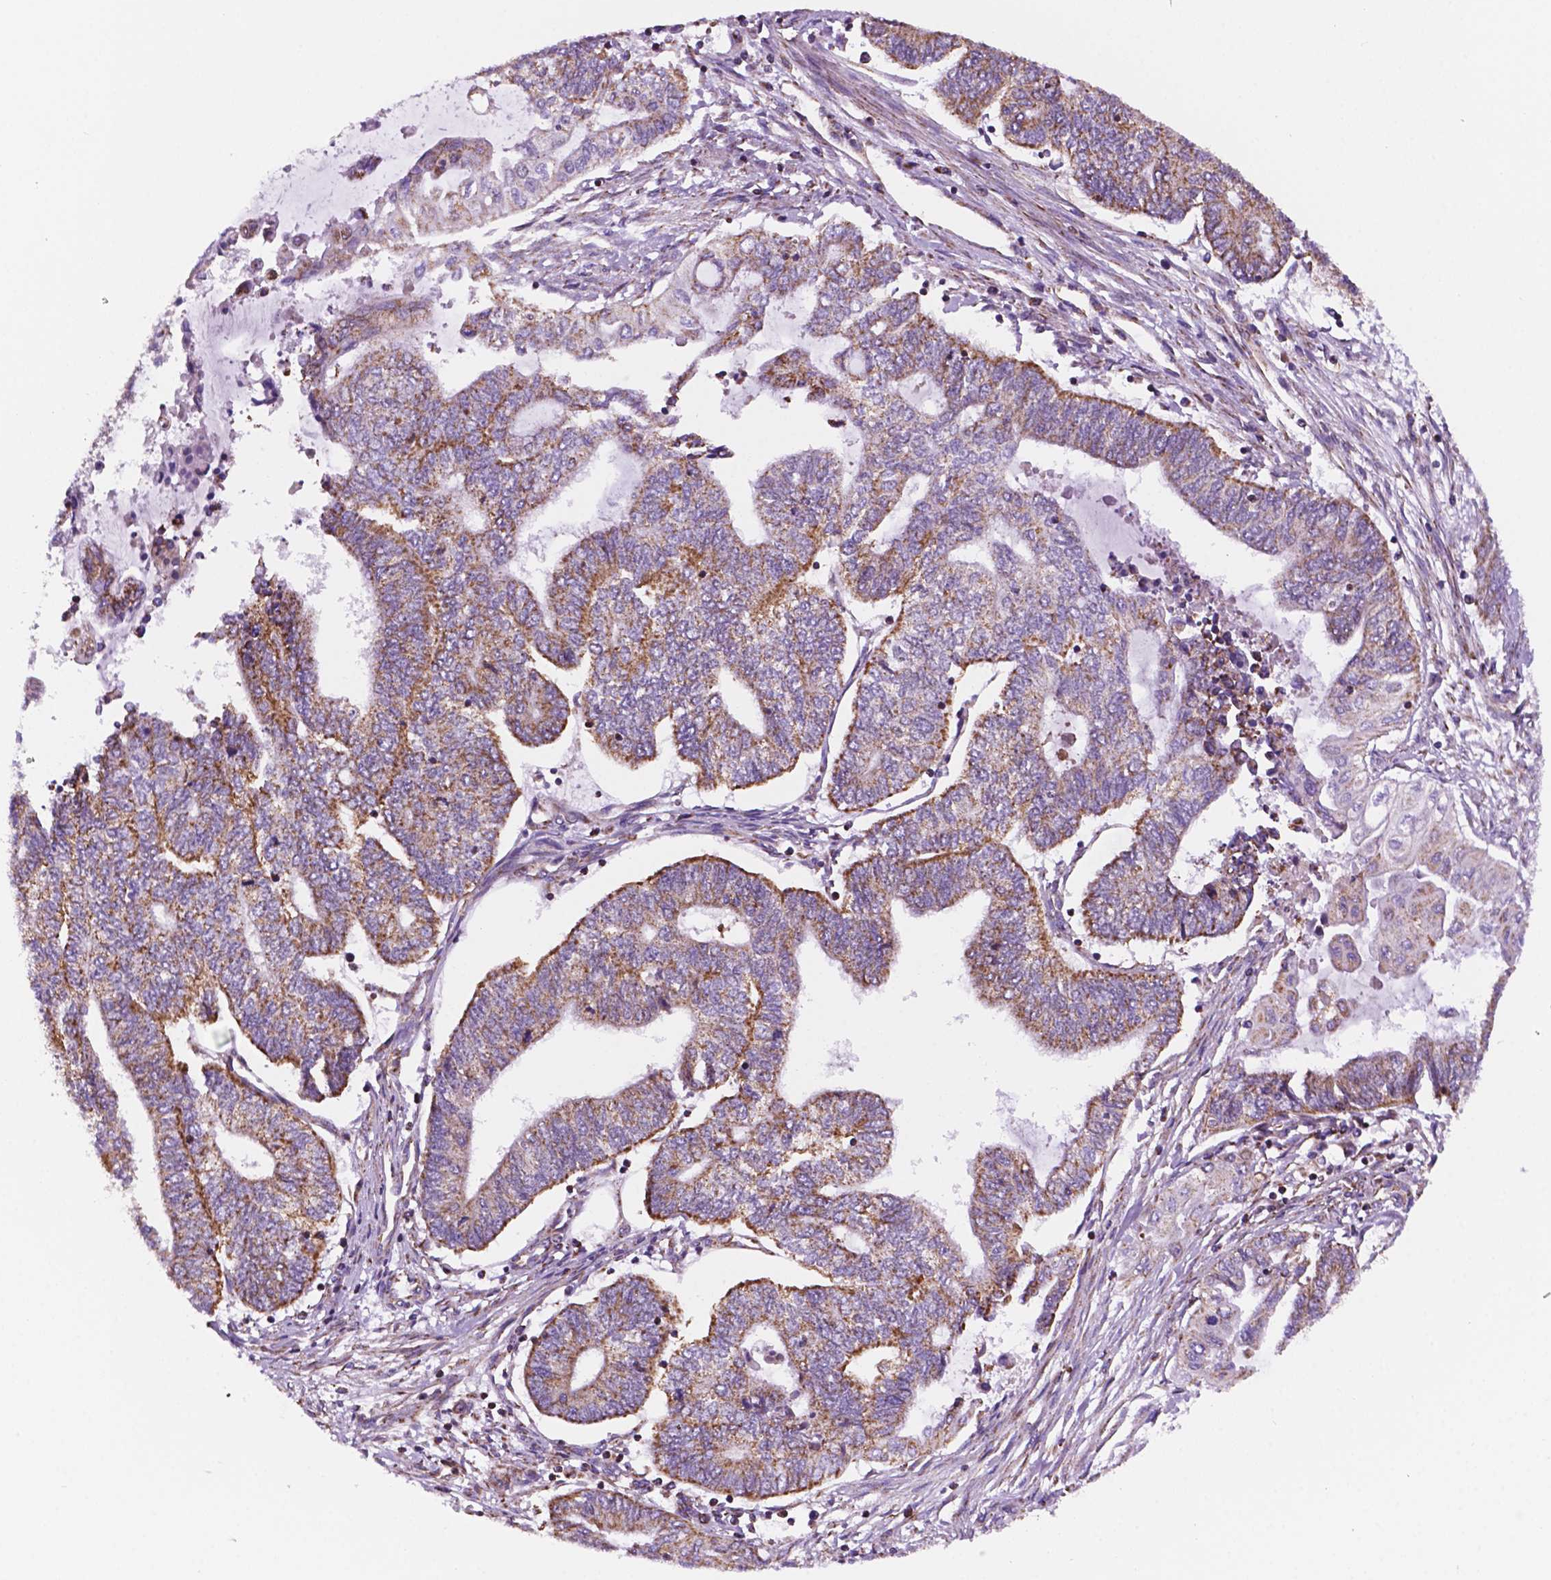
{"staining": {"intensity": "moderate", "quantity": ">75%", "location": "cytoplasmic/membranous"}, "tissue": "endometrial cancer", "cell_type": "Tumor cells", "image_type": "cancer", "snomed": [{"axis": "morphology", "description": "Adenocarcinoma, NOS"}, {"axis": "topography", "description": "Uterus"}, {"axis": "topography", "description": "Endometrium"}], "caption": "A histopathology image of endometrial cancer stained for a protein reveals moderate cytoplasmic/membranous brown staining in tumor cells.", "gene": "GEMIN4", "patient": {"sex": "female", "age": 70}}